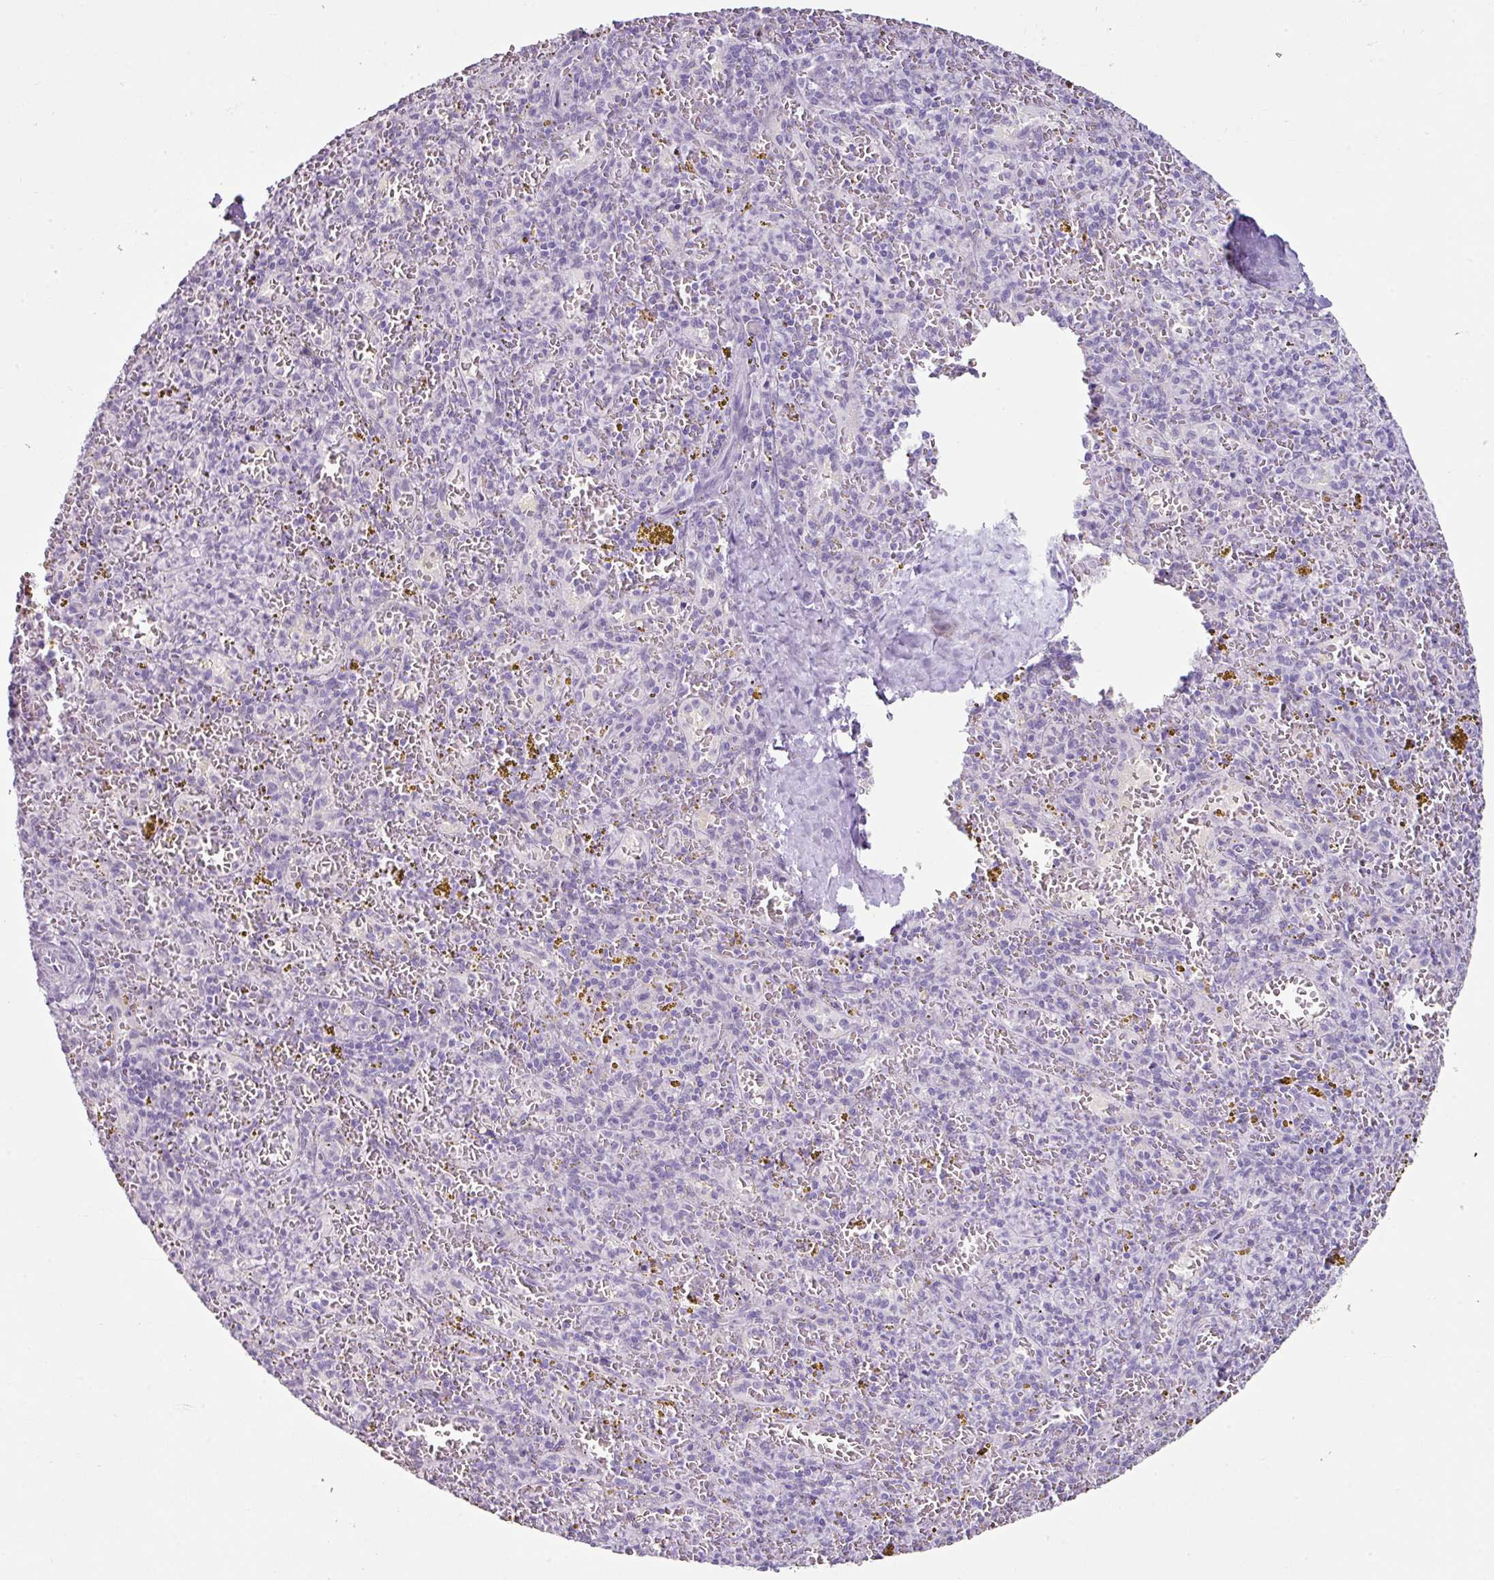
{"staining": {"intensity": "negative", "quantity": "none", "location": "none"}, "tissue": "spleen", "cell_type": "Cells in red pulp", "image_type": "normal", "snomed": [{"axis": "morphology", "description": "Normal tissue, NOS"}, {"axis": "topography", "description": "Spleen"}], "caption": "IHC micrograph of normal spleen: spleen stained with DAB reveals no significant protein positivity in cells in red pulp.", "gene": "TRA2A", "patient": {"sex": "male", "age": 57}}